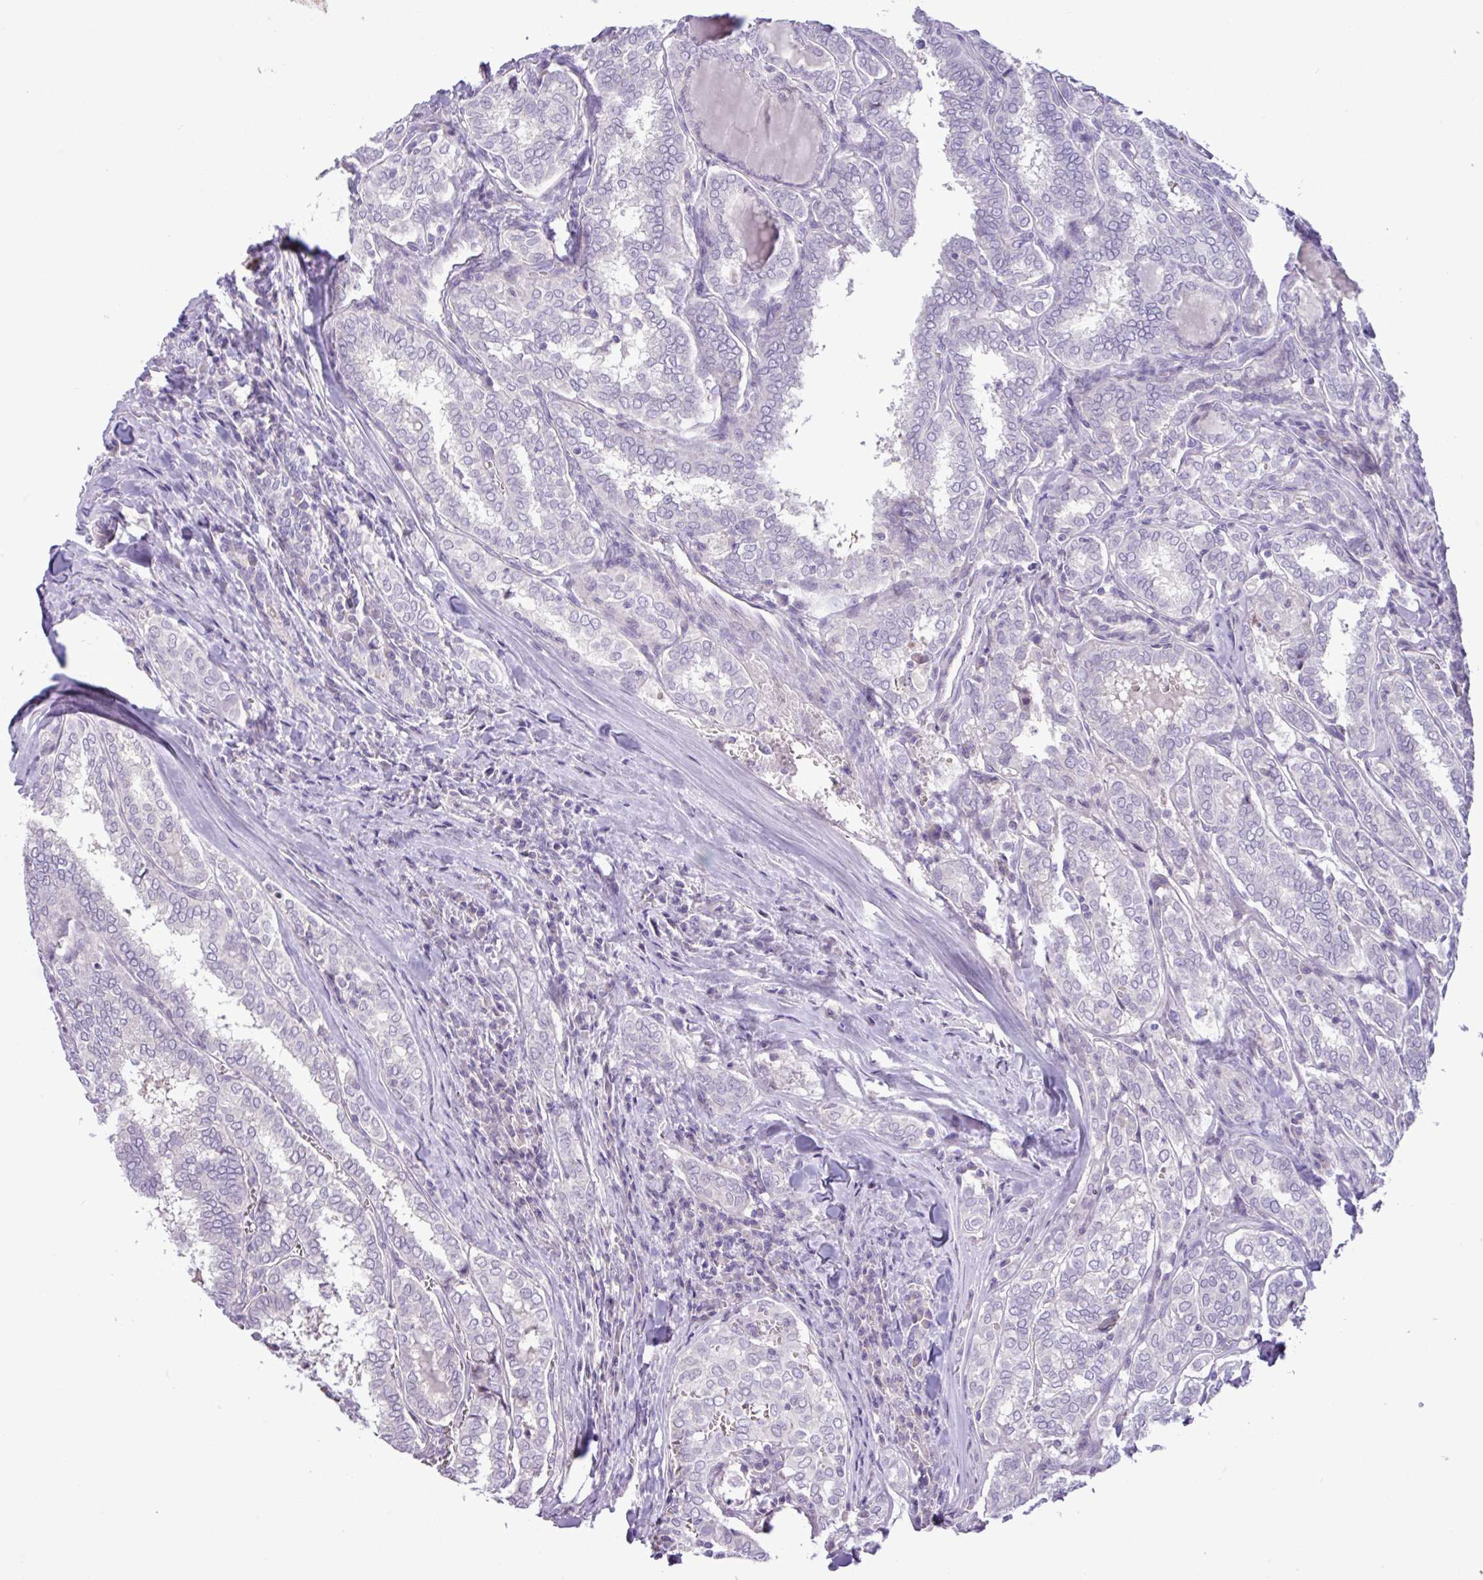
{"staining": {"intensity": "negative", "quantity": "none", "location": "none"}, "tissue": "thyroid cancer", "cell_type": "Tumor cells", "image_type": "cancer", "snomed": [{"axis": "morphology", "description": "Papillary adenocarcinoma, NOS"}, {"axis": "topography", "description": "Thyroid gland"}], "caption": "Tumor cells show no significant protein positivity in papillary adenocarcinoma (thyroid).", "gene": "PNLDC1", "patient": {"sex": "female", "age": 30}}